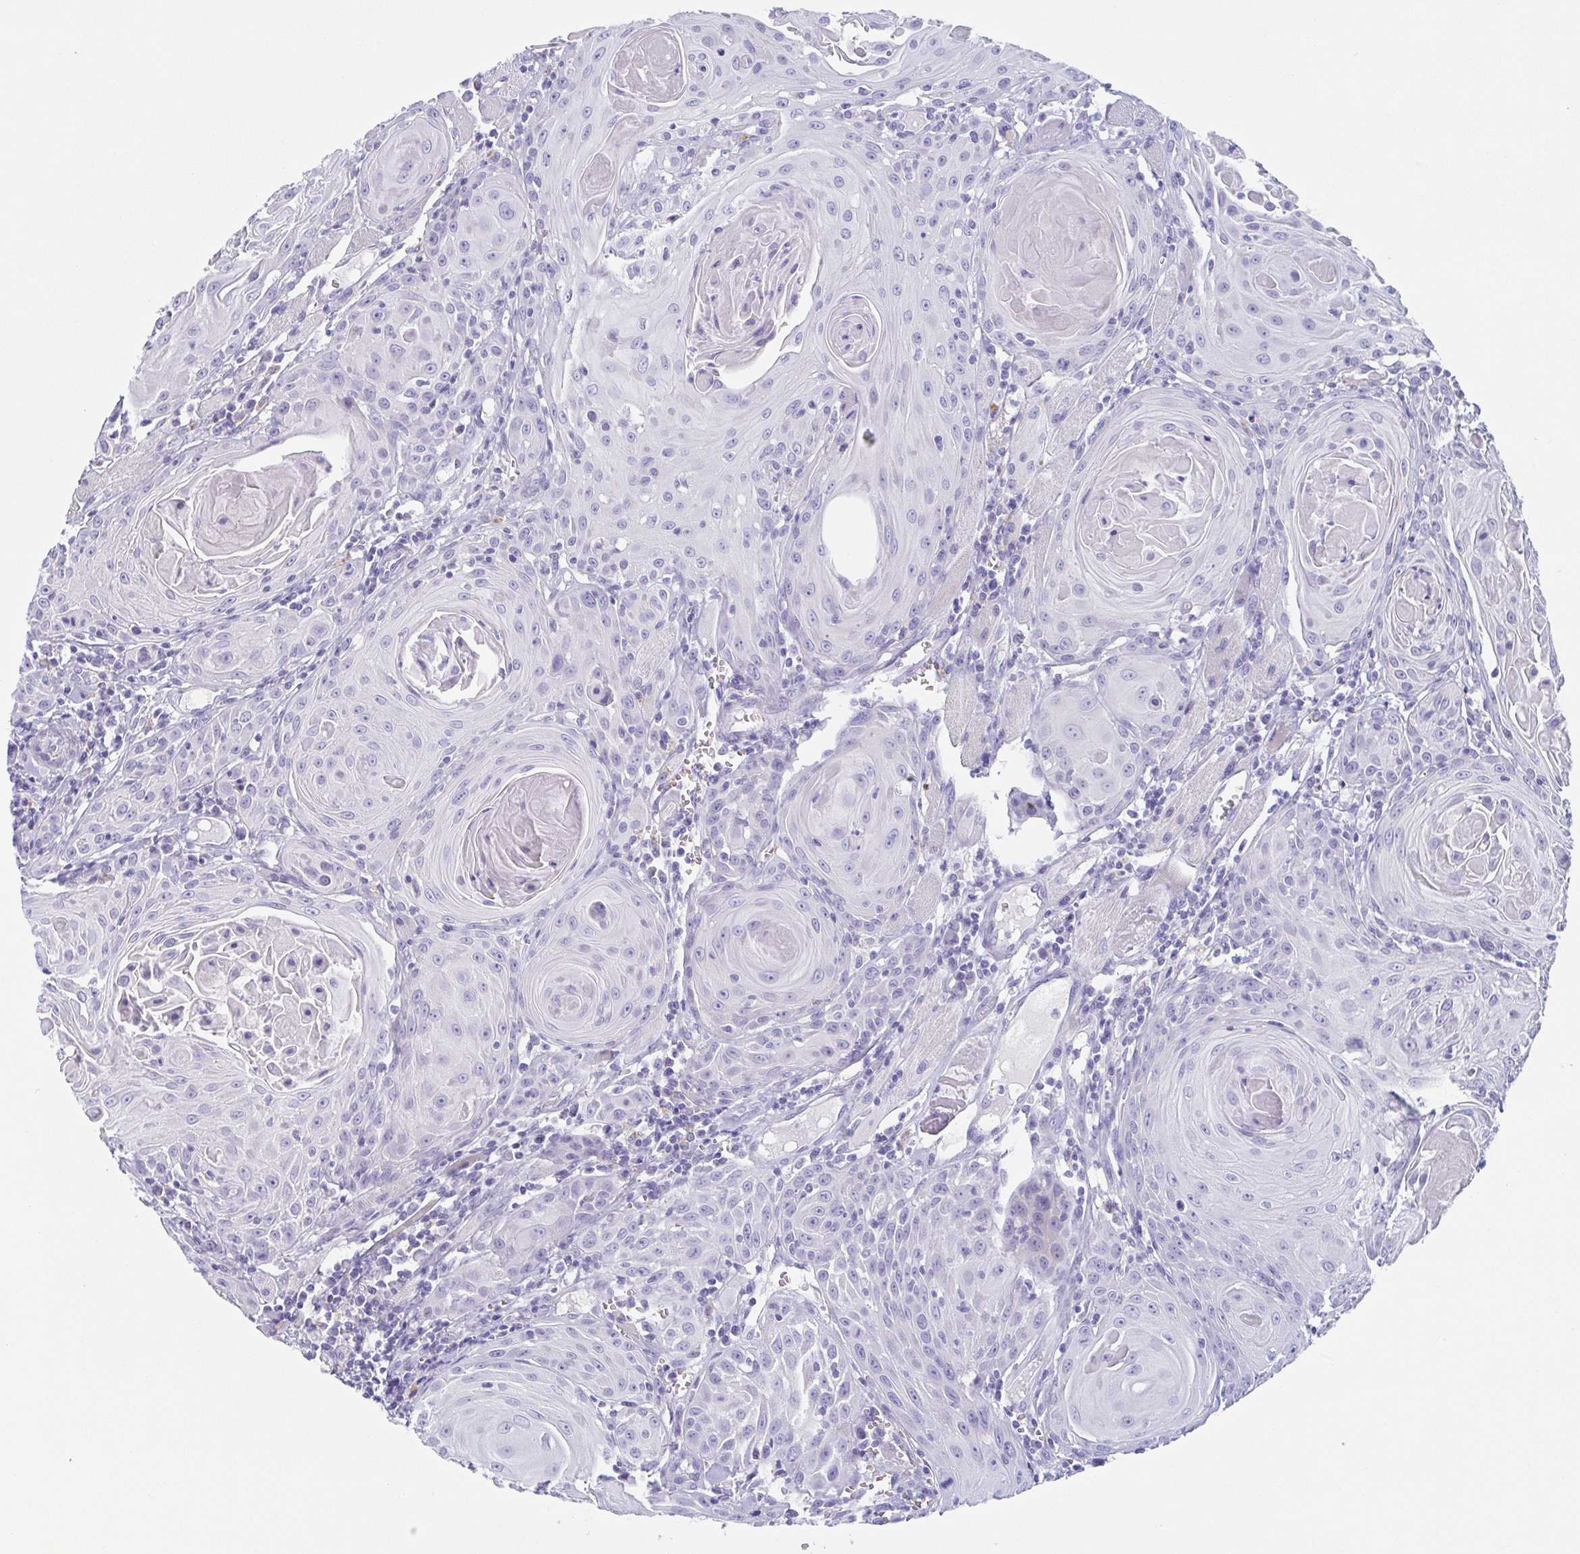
{"staining": {"intensity": "negative", "quantity": "none", "location": "none"}, "tissue": "head and neck cancer", "cell_type": "Tumor cells", "image_type": "cancer", "snomed": [{"axis": "morphology", "description": "Squamous cell carcinoma, NOS"}, {"axis": "topography", "description": "Head-Neck"}], "caption": "A histopathology image of head and neck cancer (squamous cell carcinoma) stained for a protein reveals no brown staining in tumor cells.", "gene": "TAGLN3", "patient": {"sex": "female", "age": 80}}